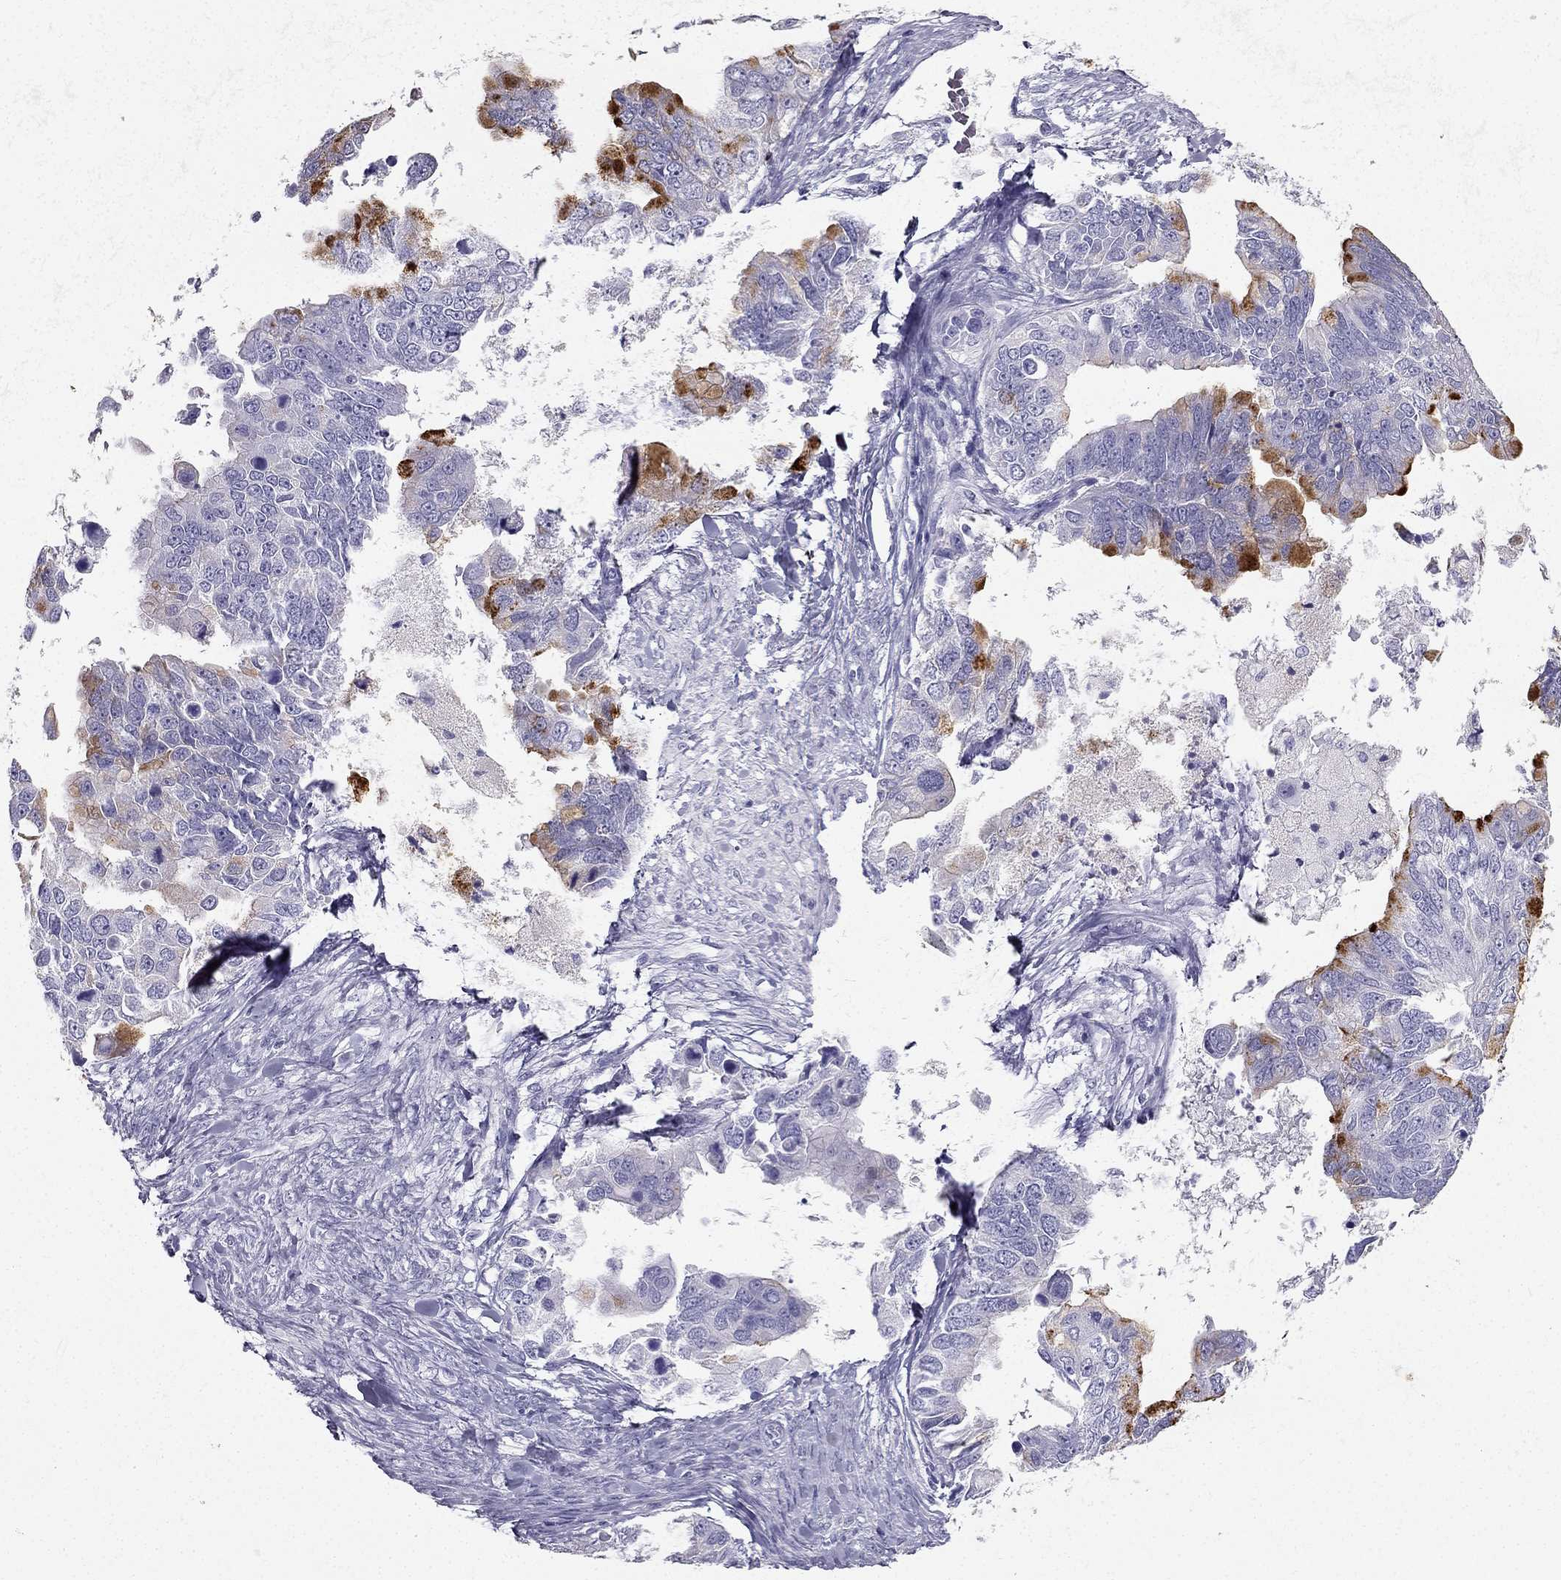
{"staining": {"intensity": "moderate", "quantity": "<25%", "location": "cytoplasmic/membranous"}, "tissue": "ovarian cancer", "cell_type": "Tumor cells", "image_type": "cancer", "snomed": [{"axis": "morphology", "description": "Cystadenocarcinoma, mucinous, NOS"}, {"axis": "topography", "description": "Ovary"}], "caption": "IHC image of neoplastic tissue: human ovarian mucinous cystadenocarcinoma stained using IHC reveals low levels of moderate protein expression localized specifically in the cytoplasmic/membranous of tumor cells, appearing as a cytoplasmic/membranous brown color.", "gene": "TFF3", "patient": {"sex": "female", "age": 76}}